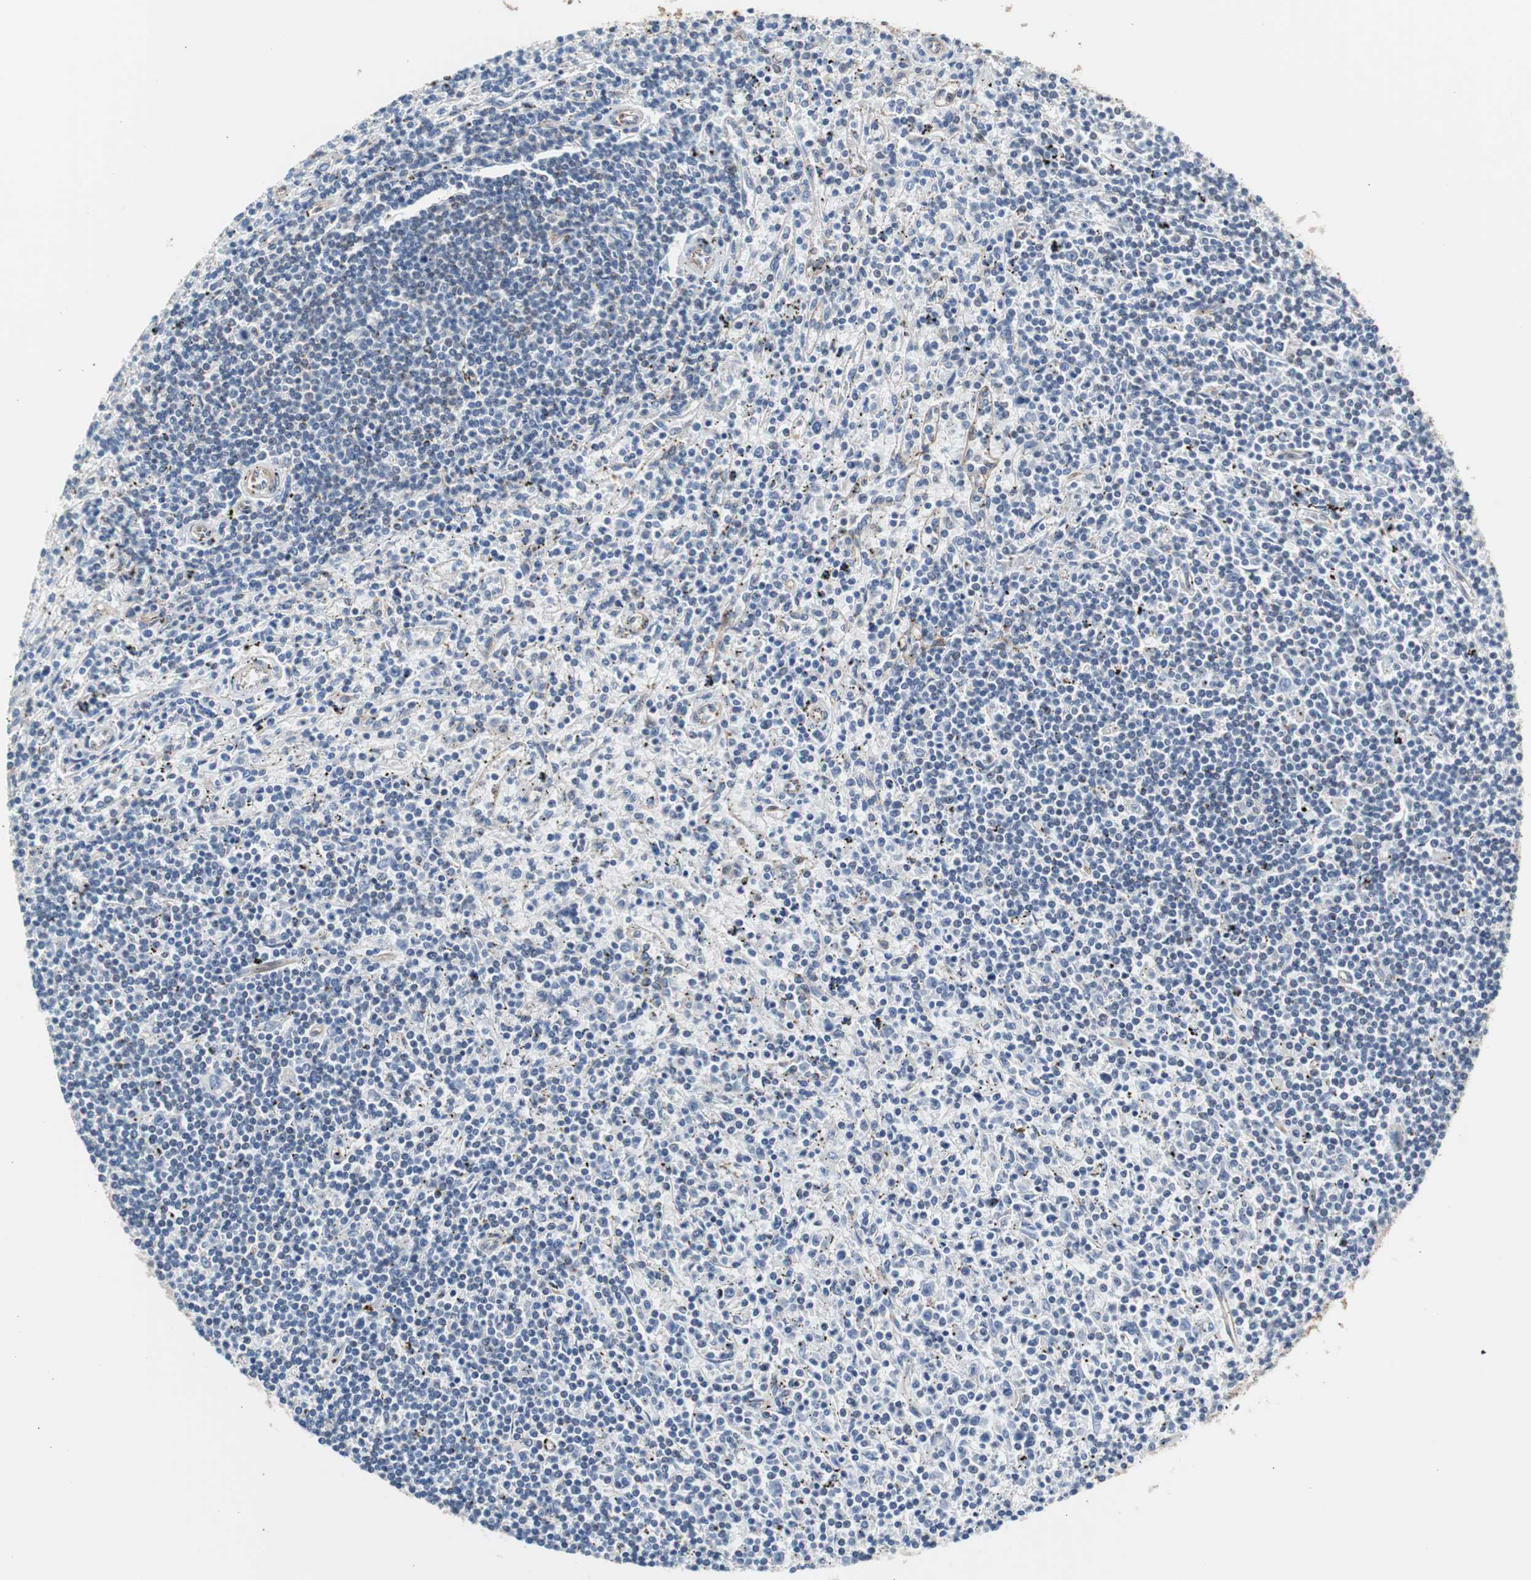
{"staining": {"intensity": "negative", "quantity": "none", "location": "none"}, "tissue": "lymphoma", "cell_type": "Tumor cells", "image_type": "cancer", "snomed": [{"axis": "morphology", "description": "Malignant lymphoma, non-Hodgkin's type, Low grade"}, {"axis": "topography", "description": "Spleen"}], "caption": "Micrograph shows no protein positivity in tumor cells of lymphoma tissue.", "gene": "KIF3B", "patient": {"sex": "male", "age": 76}}